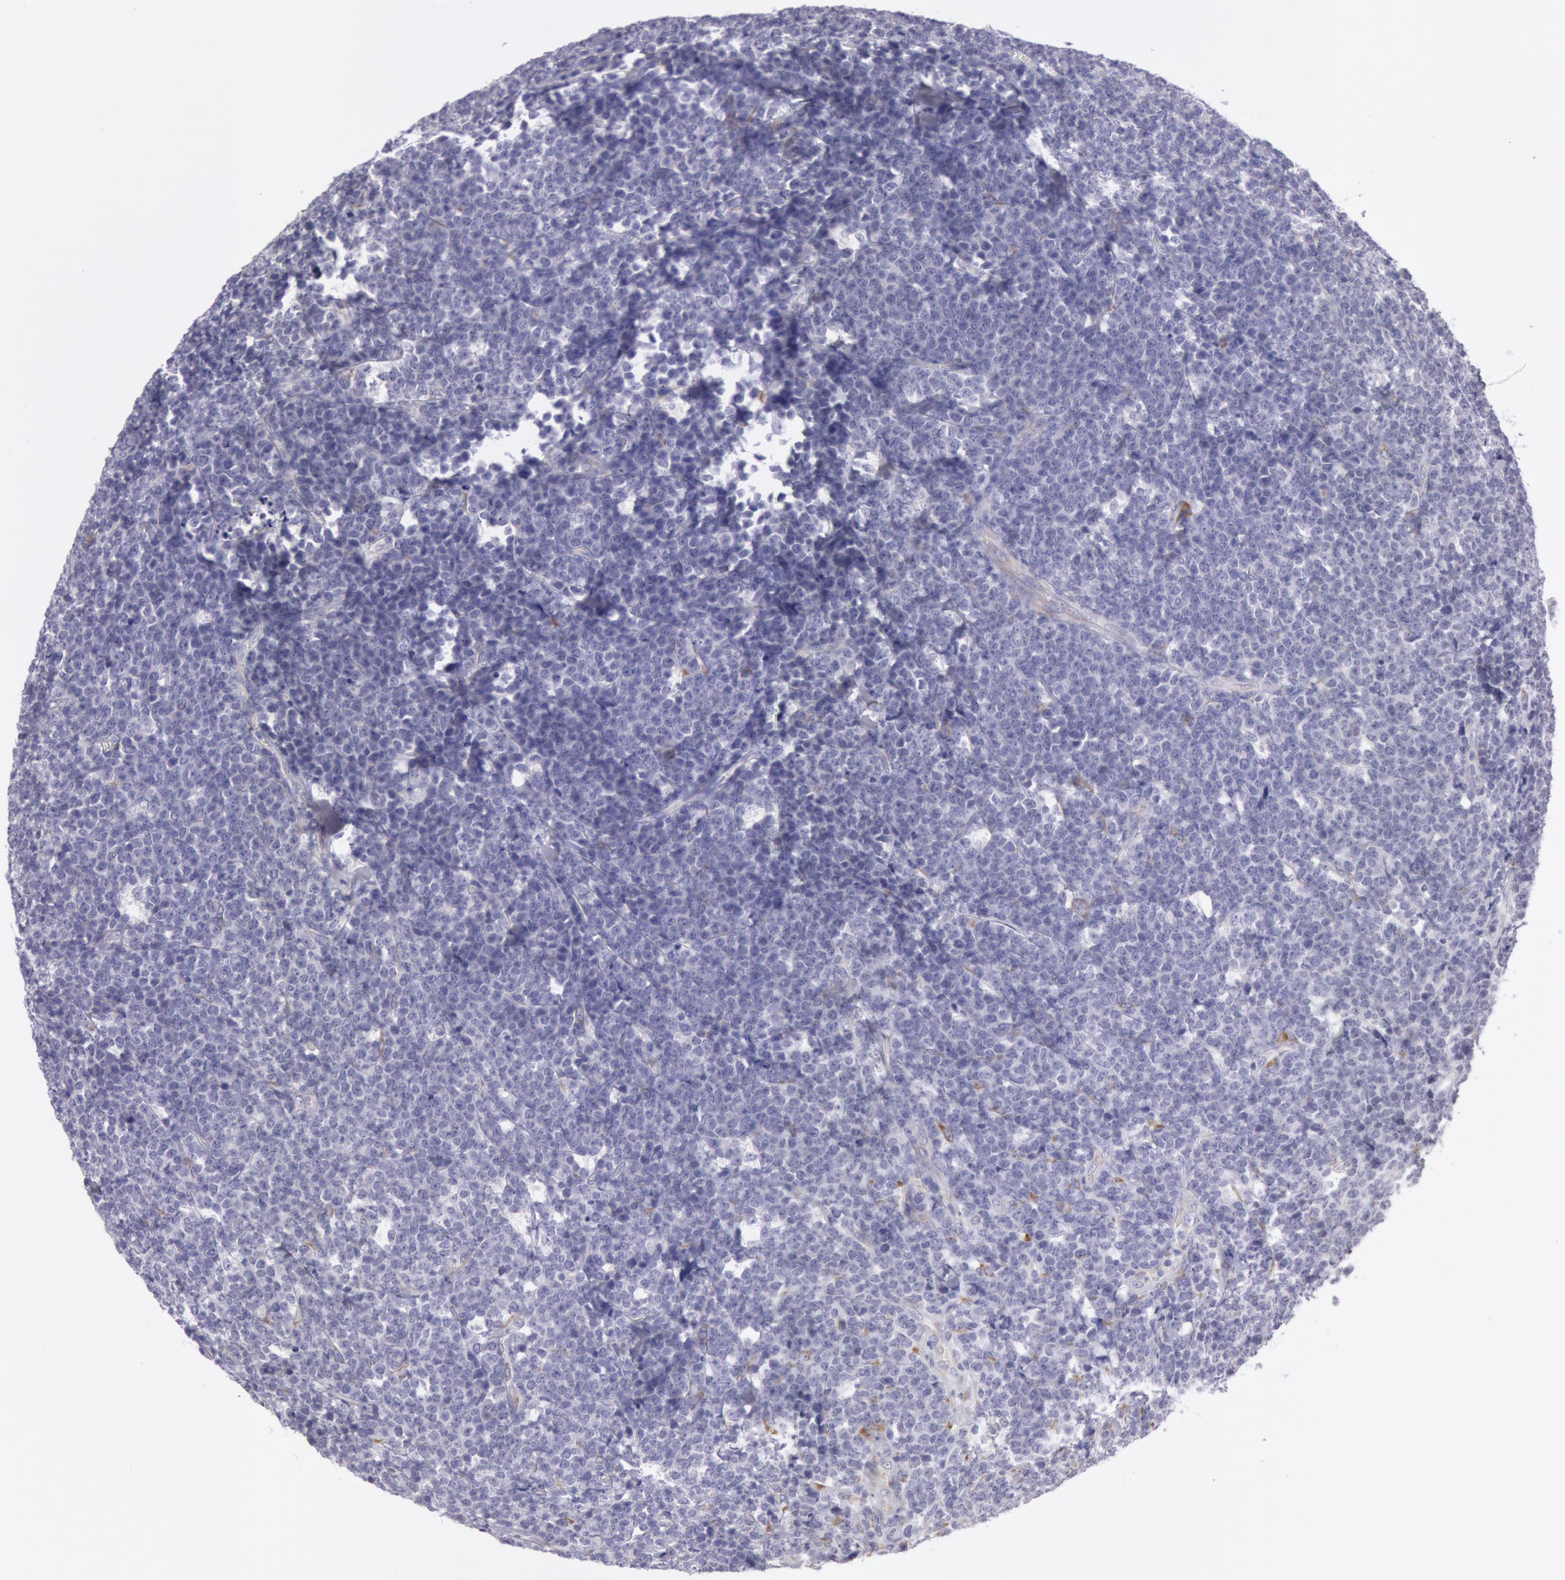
{"staining": {"intensity": "weak", "quantity": "<25%", "location": "cytoplasmic/membranous"}, "tissue": "lymphoma", "cell_type": "Tumor cells", "image_type": "cancer", "snomed": [{"axis": "morphology", "description": "Malignant lymphoma, non-Hodgkin's type, High grade"}, {"axis": "topography", "description": "Small intestine"}, {"axis": "topography", "description": "Colon"}], "caption": "This is an immunohistochemistry (IHC) photomicrograph of human high-grade malignant lymphoma, non-Hodgkin's type. There is no positivity in tumor cells.", "gene": "CIDEB", "patient": {"sex": "male", "age": 8}}